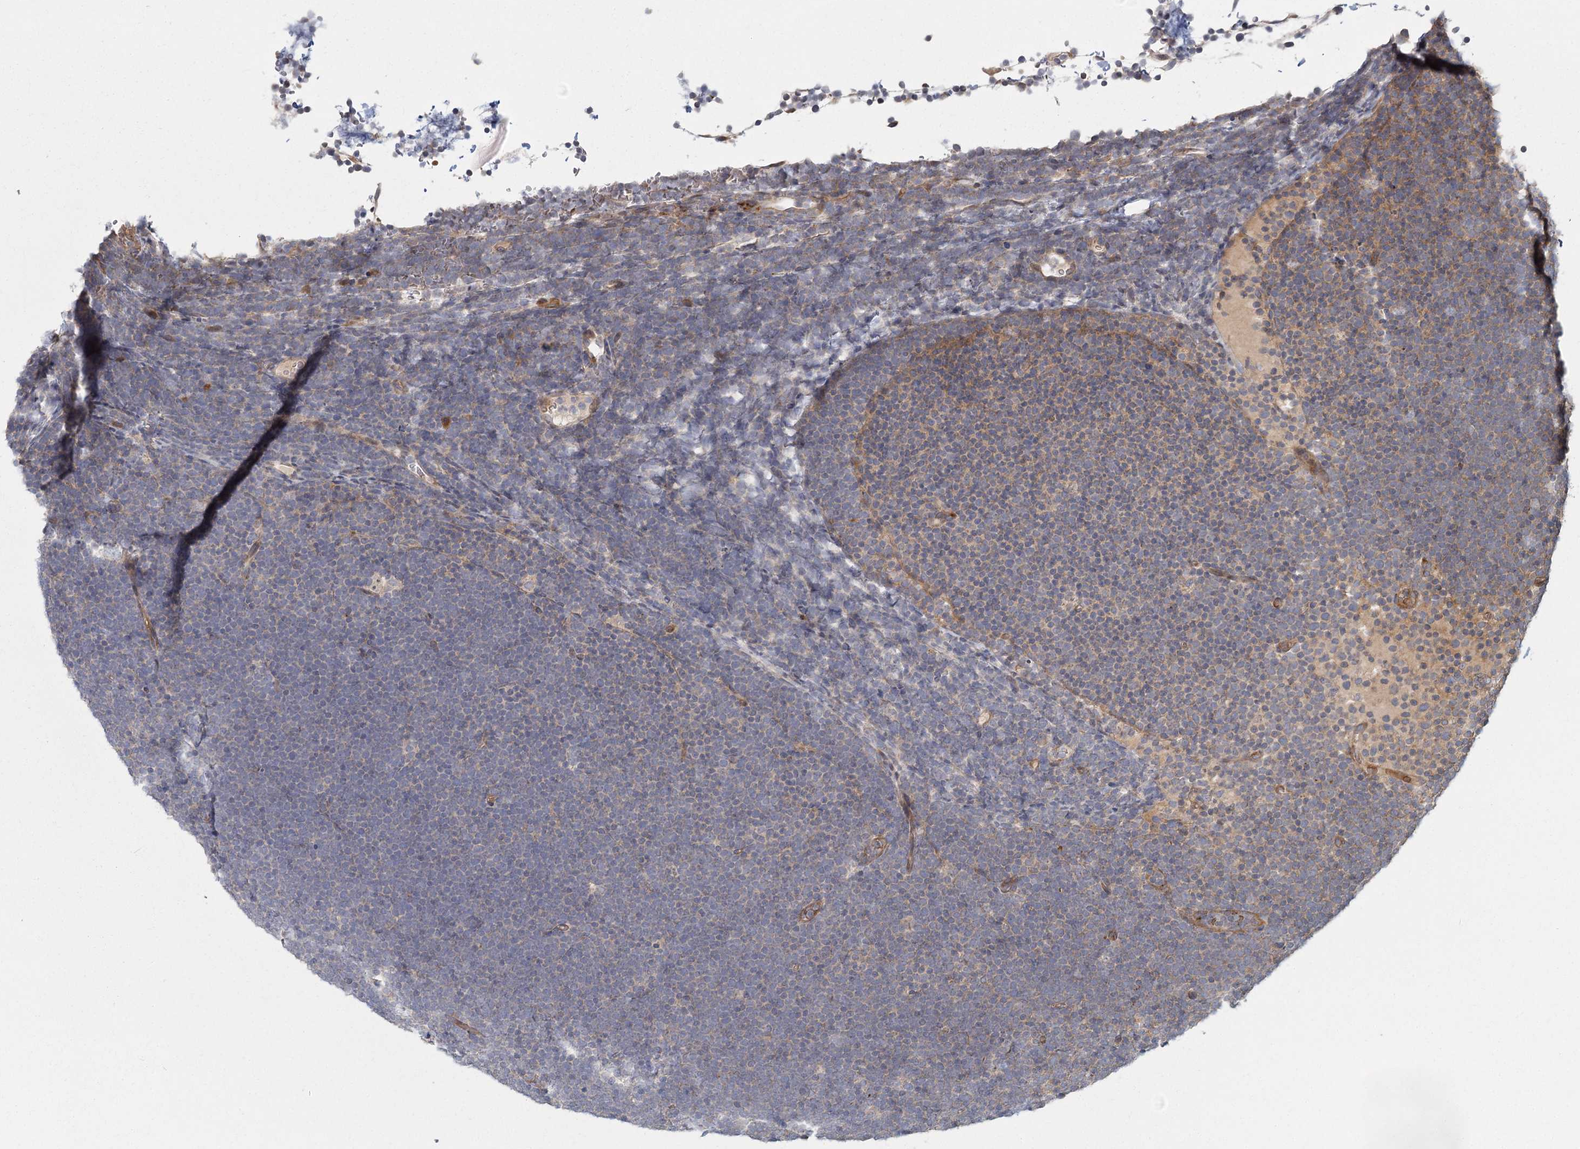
{"staining": {"intensity": "weak", "quantity": "<25%", "location": "cytoplasmic/membranous"}, "tissue": "lymphoma", "cell_type": "Tumor cells", "image_type": "cancer", "snomed": [{"axis": "morphology", "description": "Malignant lymphoma, non-Hodgkin's type, High grade"}, {"axis": "topography", "description": "Lymph node"}], "caption": "Immunohistochemistry of human lymphoma demonstrates no expression in tumor cells.", "gene": "RAPGEF6", "patient": {"sex": "male", "age": 13}}